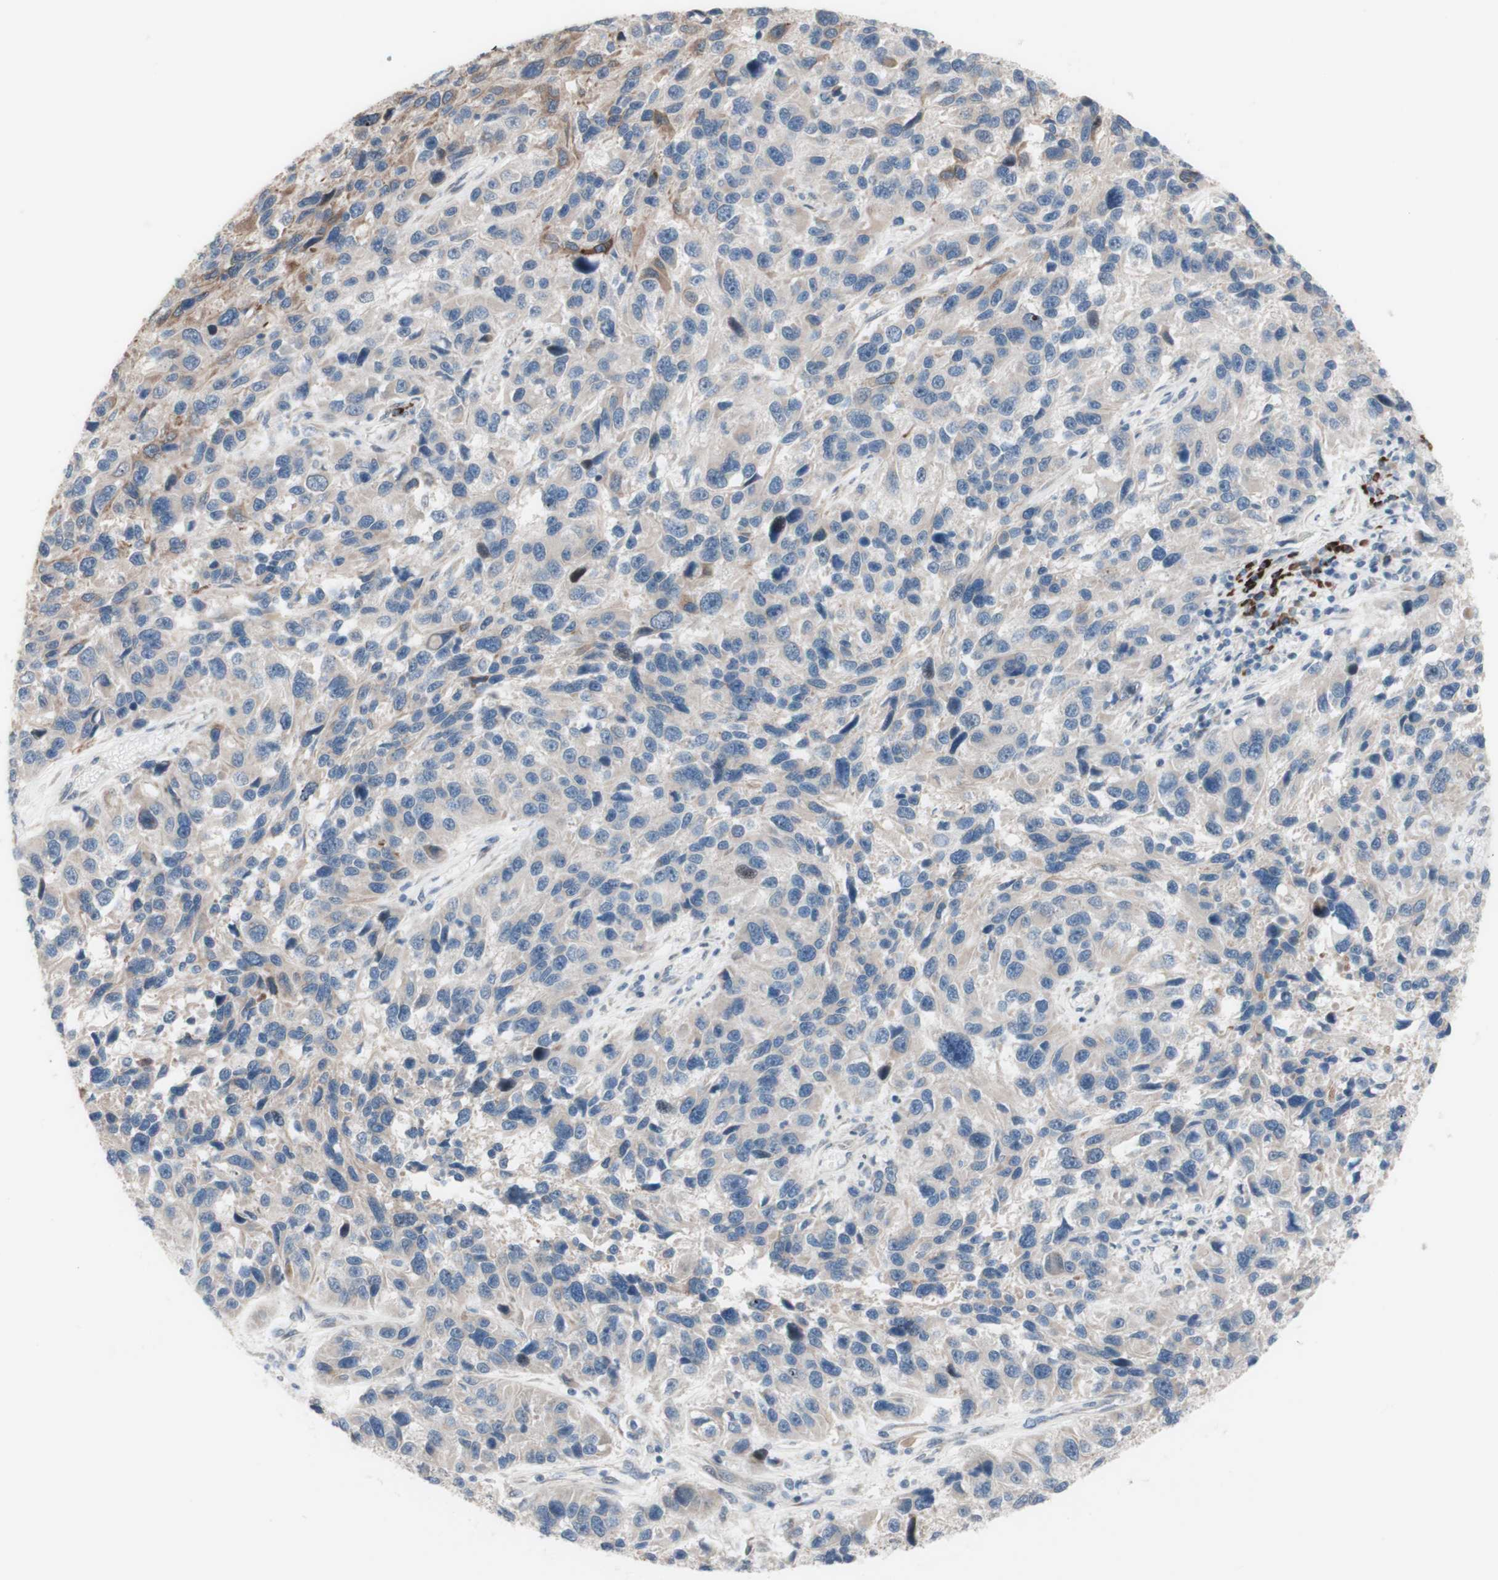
{"staining": {"intensity": "negative", "quantity": "none", "location": "none"}, "tissue": "melanoma", "cell_type": "Tumor cells", "image_type": "cancer", "snomed": [{"axis": "morphology", "description": "Malignant melanoma, NOS"}, {"axis": "topography", "description": "Skin"}], "caption": "IHC image of neoplastic tissue: human melanoma stained with DAB exhibits no significant protein positivity in tumor cells.", "gene": "PHTF2", "patient": {"sex": "male", "age": 53}}